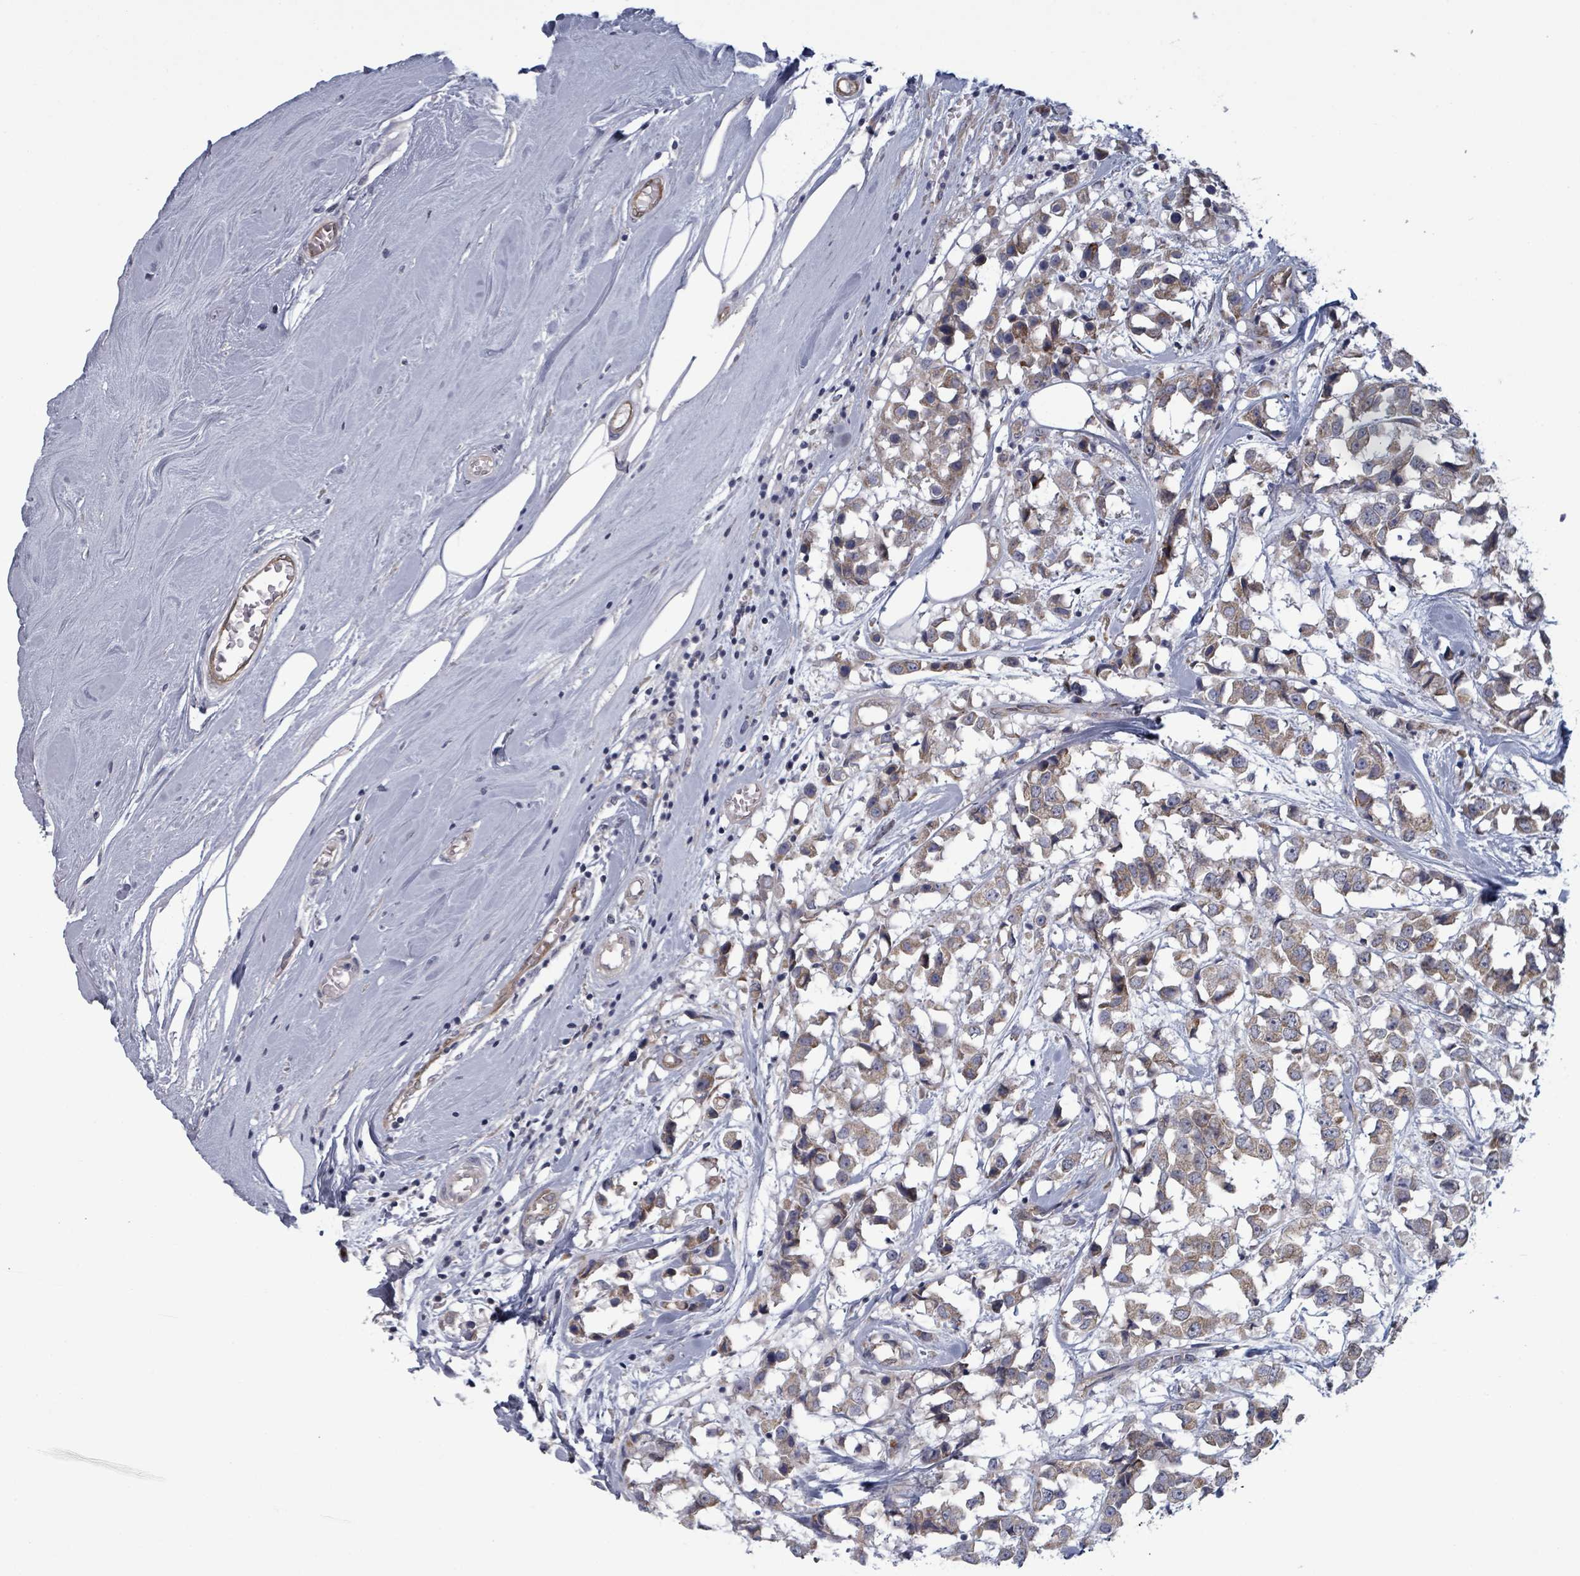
{"staining": {"intensity": "weak", "quantity": ">75%", "location": "cytoplasmic/membranous"}, "tissue": "breast cancer", "cell_type": "Tumor cells", "image_type": "cancer", "snomed": [{"axis": "morphology", "description": "Duct carcinoma"}, {"axis": "topography", "description": "Breast"}], "caption": "Immunohistochemistry (IHC) (DAB) staining of invasive ductal carcinoma (breast) displays weak cytoplasmic/membranous protein positivity in about >75% of tumor cells. Nuclei are stained in blue.", "gene": "FKBP1A", "patient": {"sex": "female", "age": 61}}